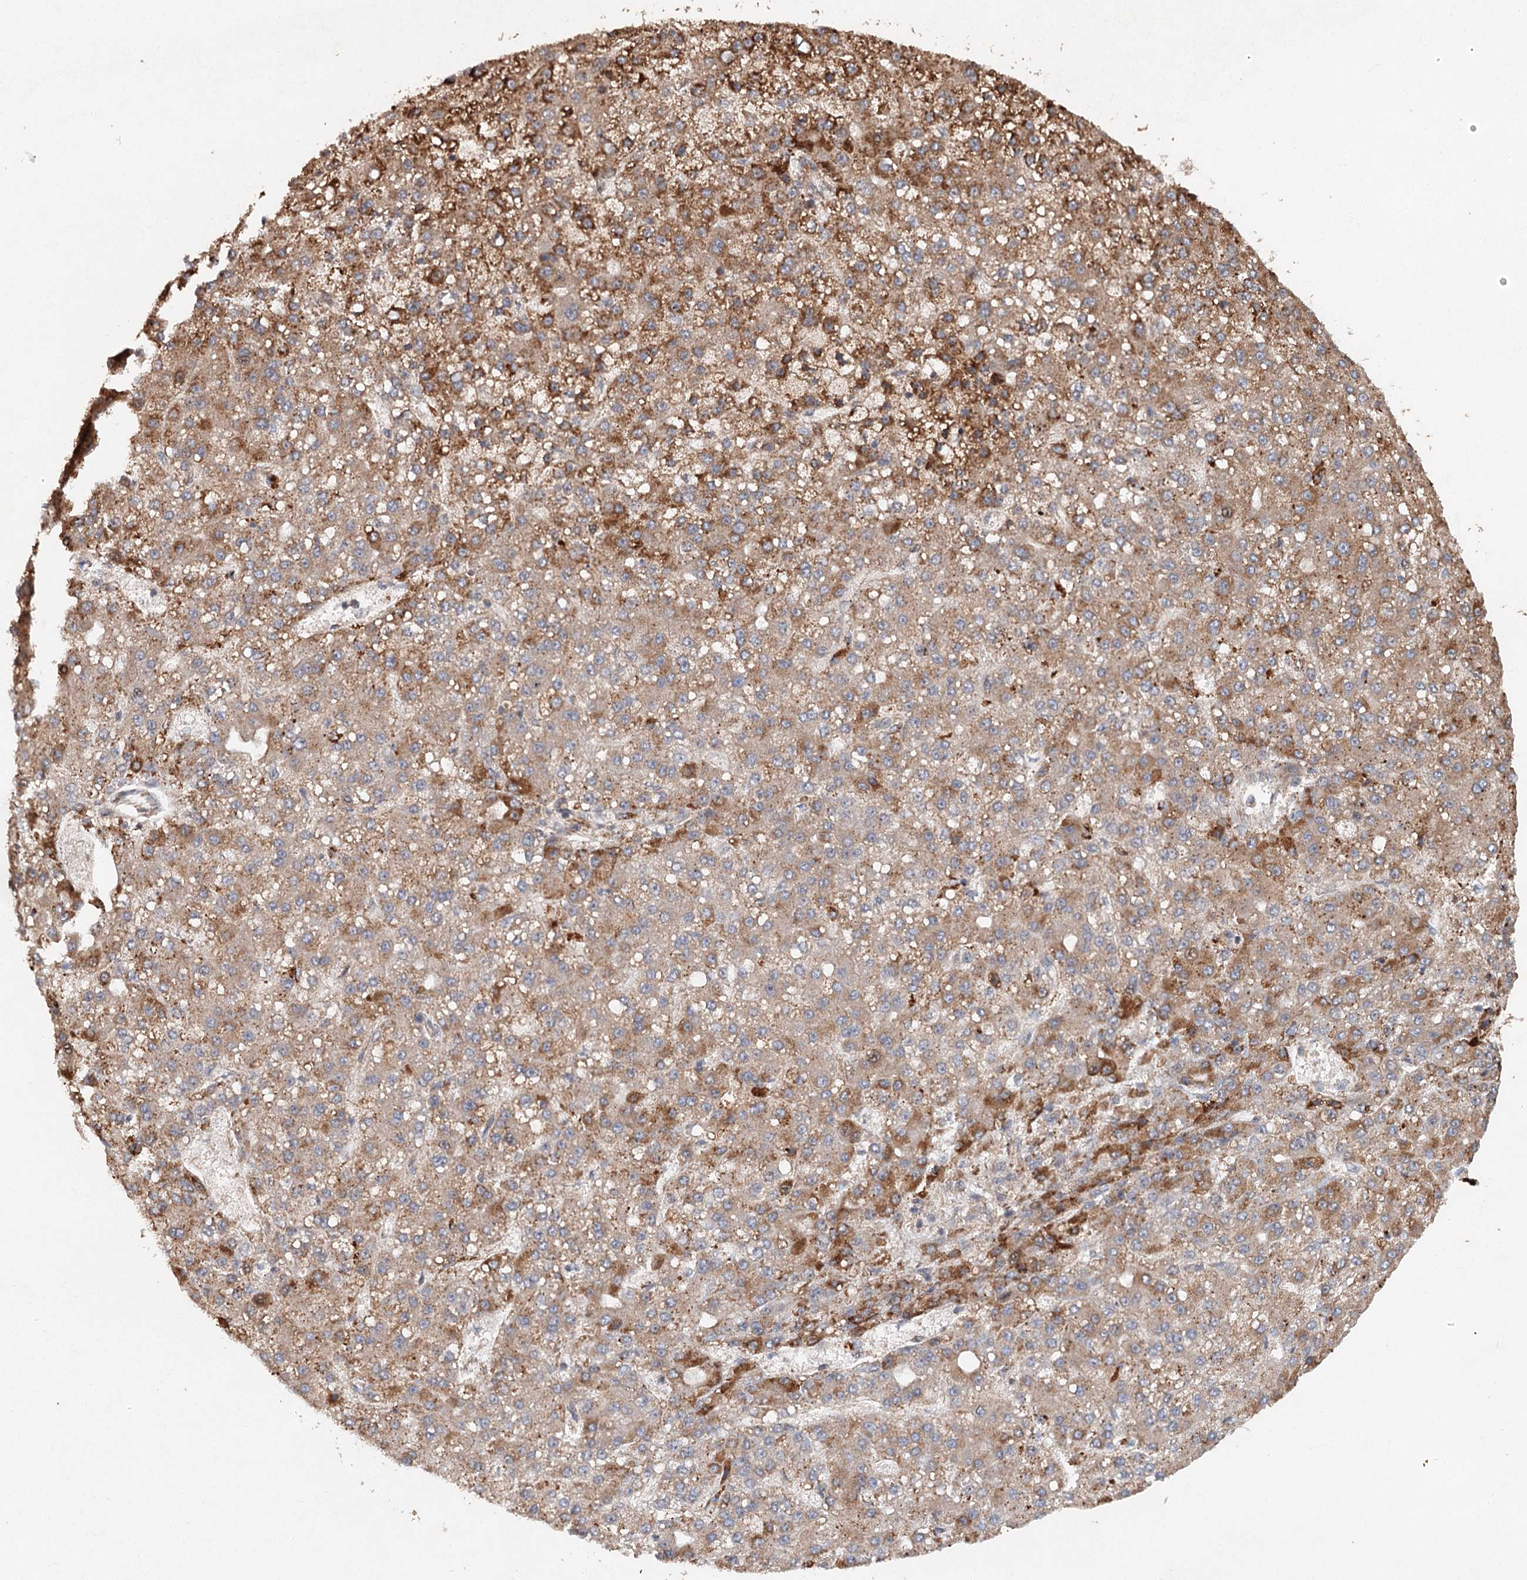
{"staining": {"intensity": "moderate", "quantity": ">75%", "location": "cytoplasmic/membranous"}, "tissue": "liver cancer", "cell_type": "Tumor cells", "image_type": "cancer", "snomed": [{"axis": "morphology", "description": "Carcinoma, Hepatocellular, NOS"}, {"axis": "topography", "description": "Liver"}], "caption": "Protein analysis of liver cancer (hepatocellular carcinoma) tissue demonstrates moderate cytoplasmic/membranous expression in about >75% of tumor cells. The protein is stained brown, and the nuclei are stained in blue (DAB IHC with brightfield microscopy, high magnification).", "gene": "SRPX2", "patient": {"sex": "male", "age": 67}}